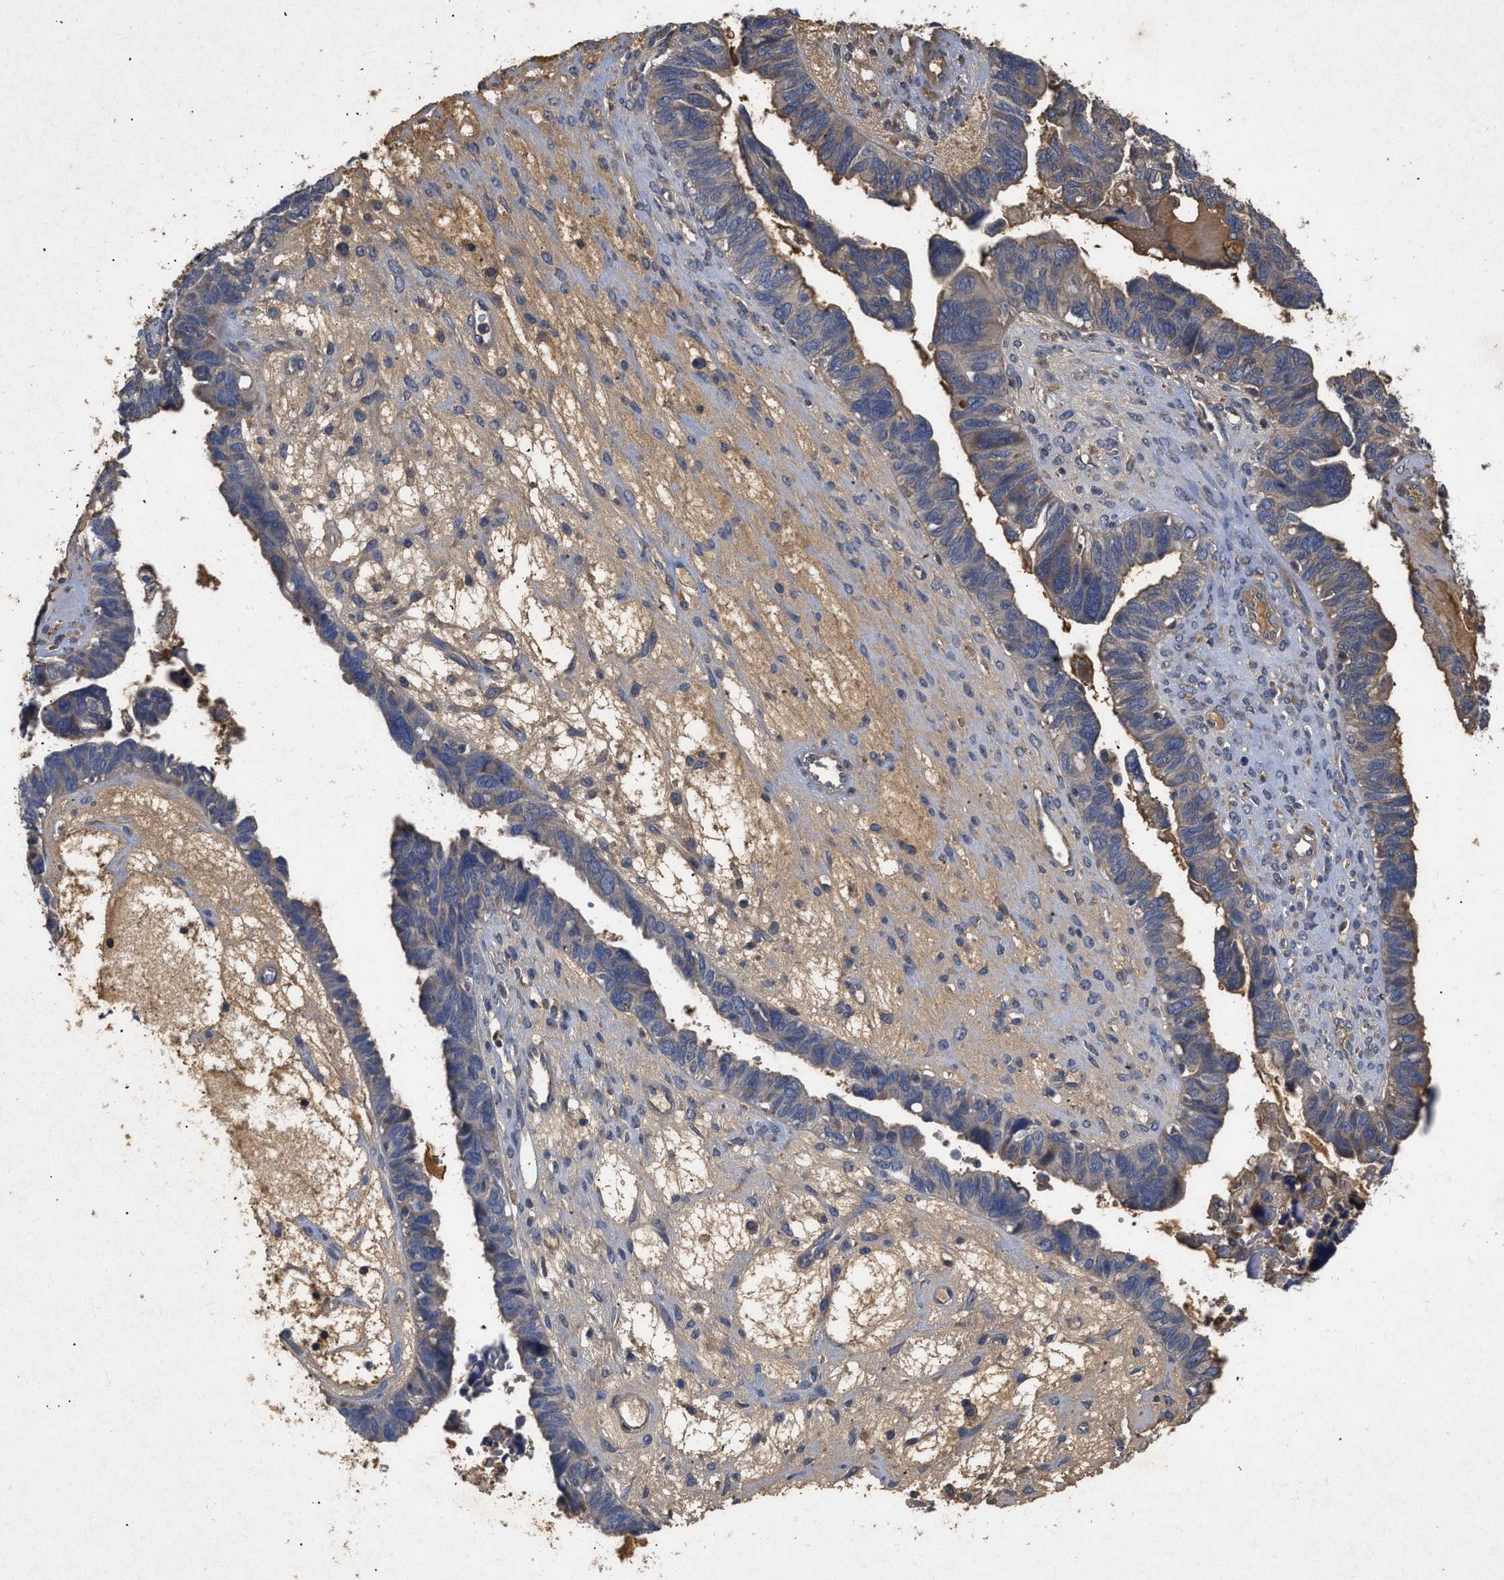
{"staining": {"intensity": "moderate", "quantity": "25%-75%", "location": "cytoplasmic/membranous"}, "tissue": "ovarian cancer", "cell_type": "Tumor cells", "image_type": "cancer", "snomed": [{"axis": "morphology", "description": "Cystadenocarcinoma, serous, NOS"}, {"axis": "topography", "description": "Ovary"}], "caption": "This is a micrograph of immunohistochemistry (IHC) staining of ovarian serous cystadenocarcinoma, which shows moderate positivity in the cytoplasmic/membranous of tumor cells.", "gene": "VPS4A", "patient": {"sex": "female", "age": 79}}